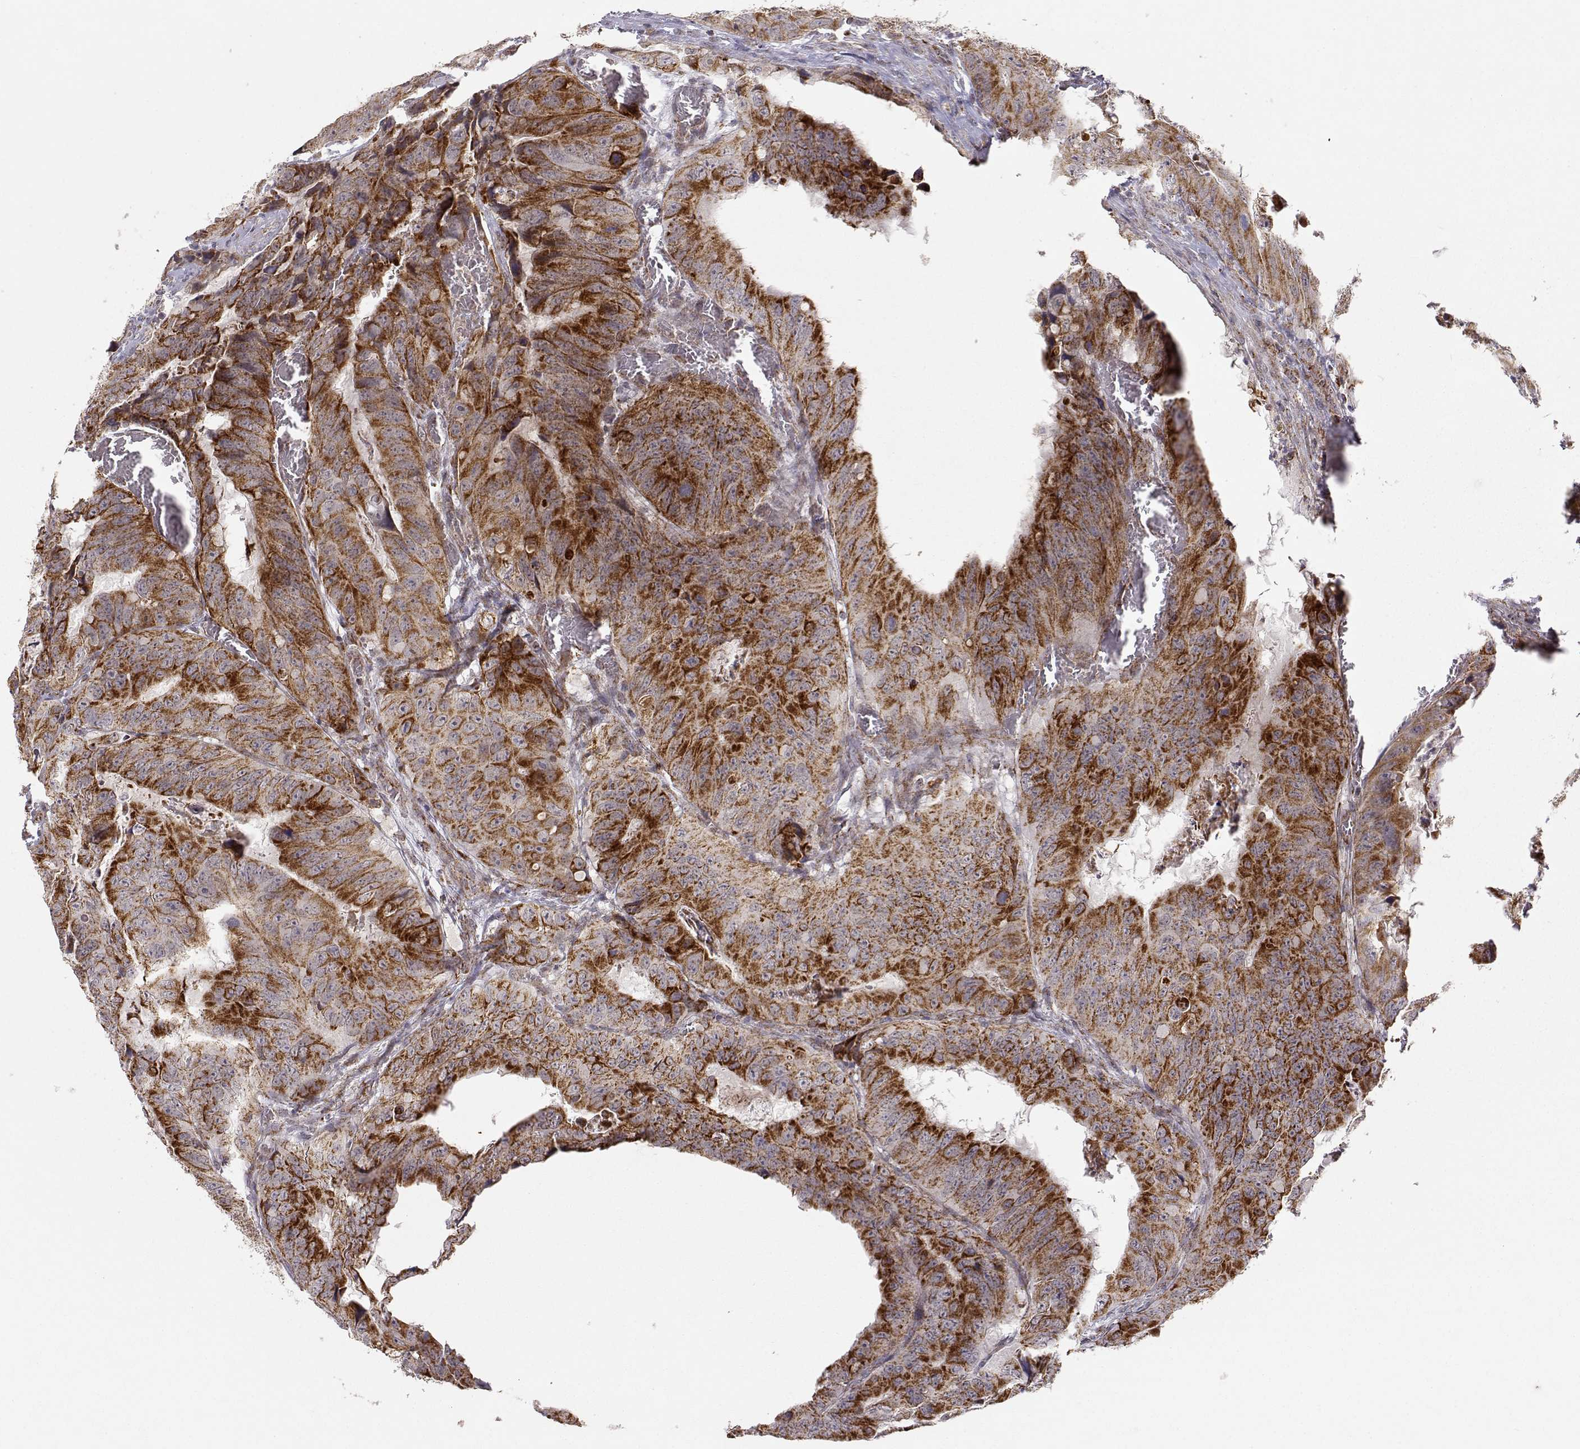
{"staining": {"intensity": "strong", "quantity": ">75%", "location": "cytoplasmic/membranous"}, "tissue": "colorectal cancer", "cell_type": "Tumor cells", "image_type": "cancer", "snomed": [{"axis": "morphology", "description": "Adenocarcinoma, NOS"}, {"axis": "topography", "description": "Colon"}], "caption": "A histopathology image of colorectal adenocarcinoma stained for a protein displays strong cytoplasmic/membranous brown staining in tumor cells.", "gene": "EXOG", "patient": {"sex": "male", "age": 79}}